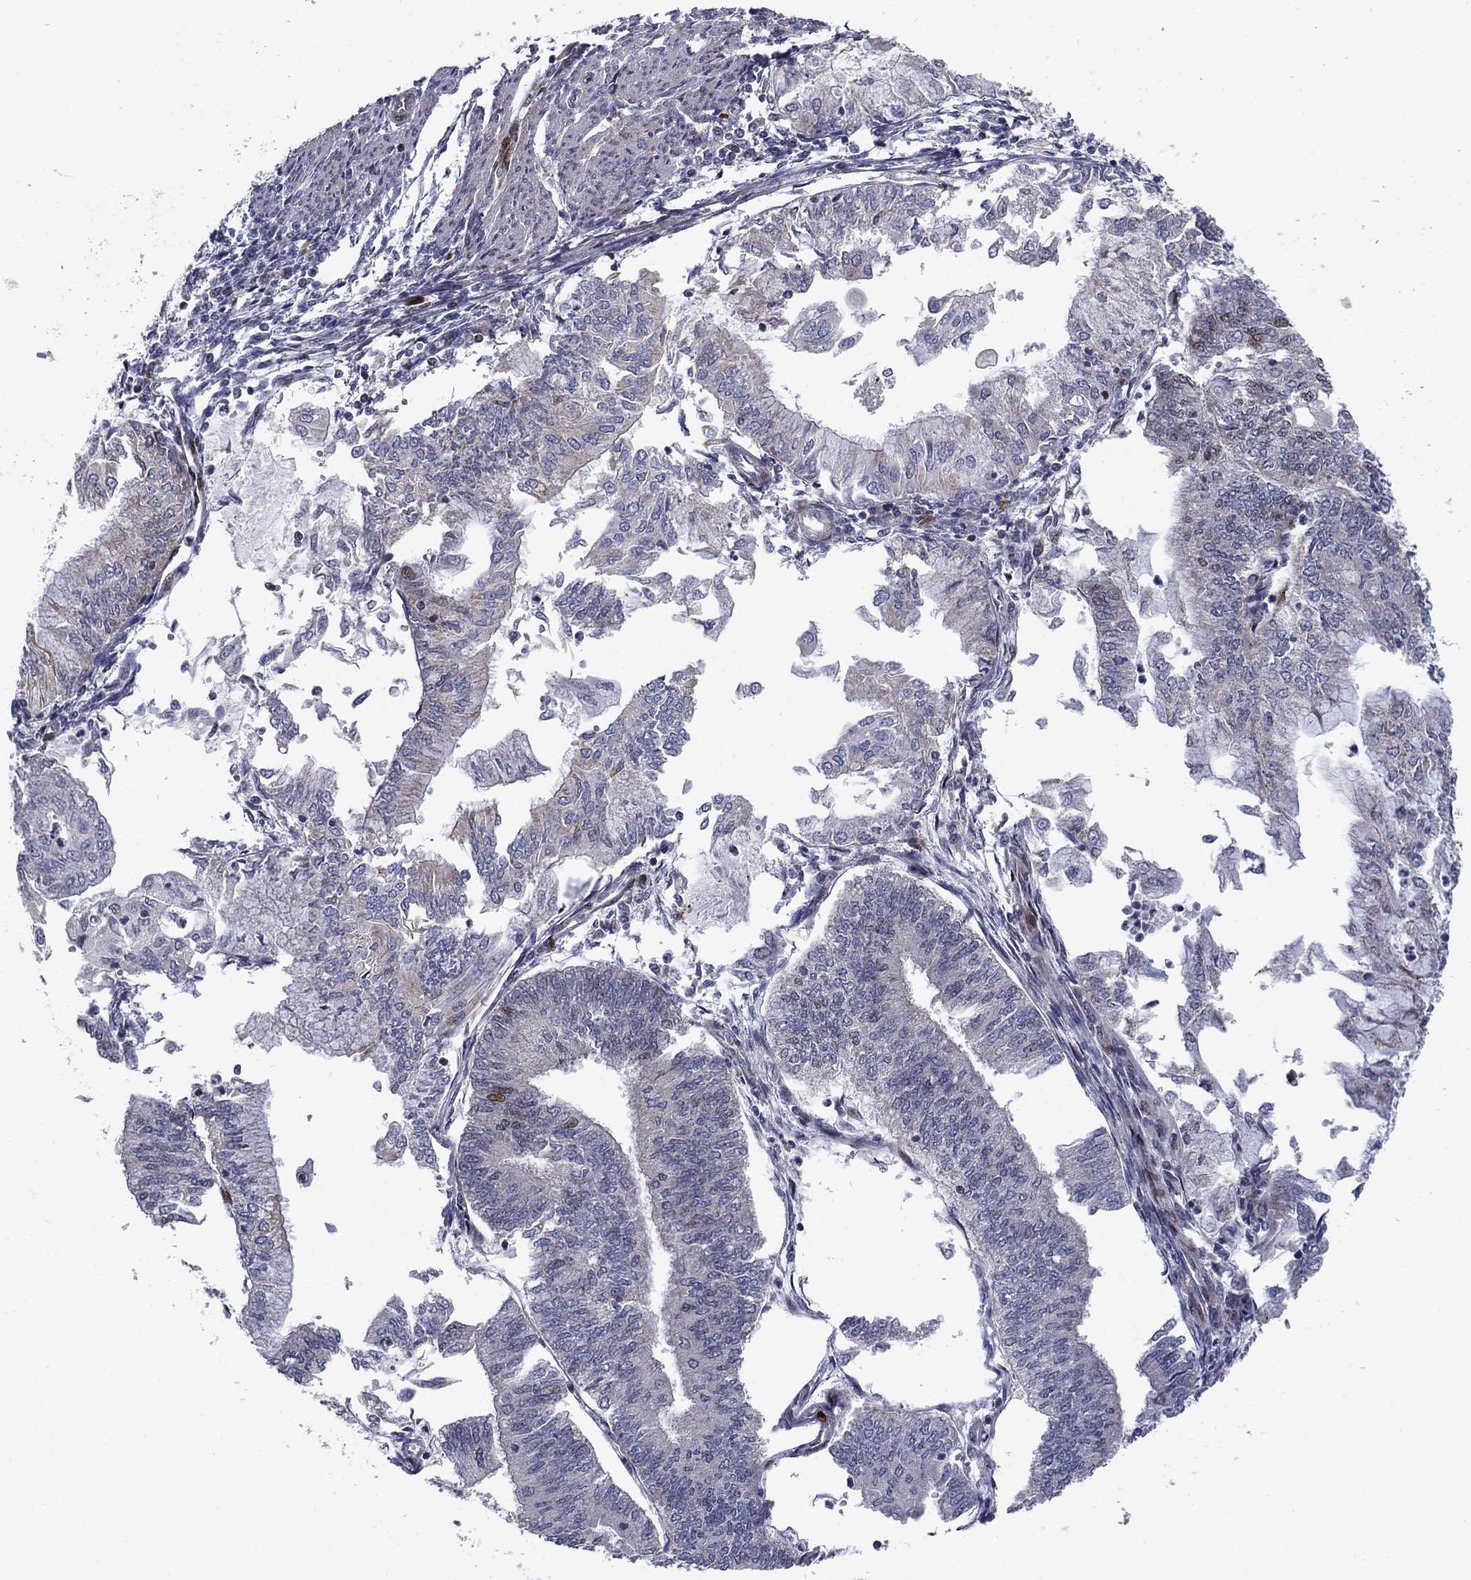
{"staining": {"intensity": "moderate", "quantity": "<25%", "location": "nuclear"}, "tissue": "endometrial cancer", "cell_type": "Tumor cells", "image_type": "cancer", "snomed": [{"axis": "morphology", "description": "Adenocarcinoma, NOS"}, {"axis": "topography", "description": "Endometrium"}], "caption": "Human endometrial cancer stained with a brown dye reveals moderate nuclear positive positivity in about <25% of tumor cells.", "gene": "MIOS", "patient": {"sex": "female", "age": 59}}